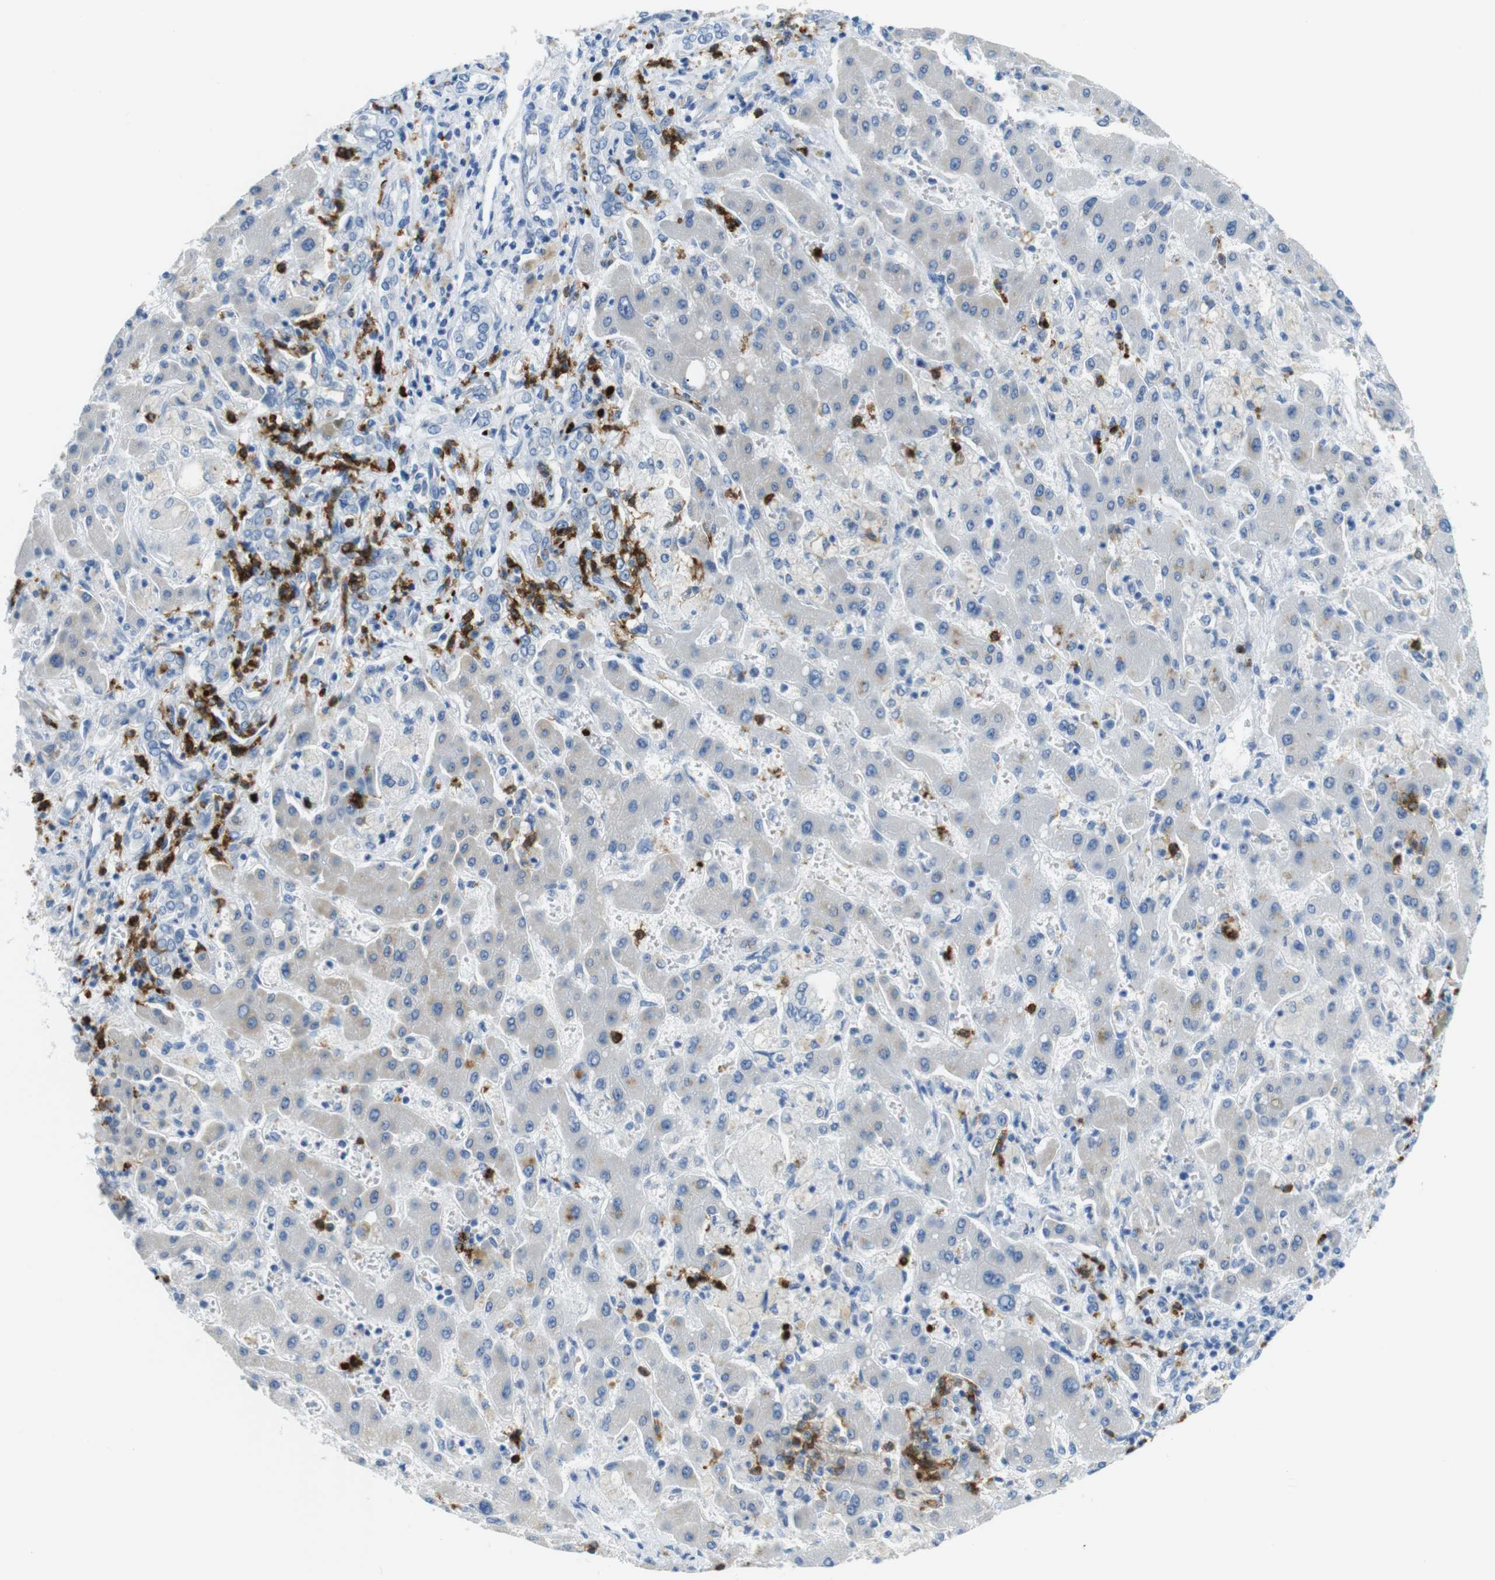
{"staining": {"intensity": "negative", "quantity": "none", "location": "none"}, "tissue": "liver cancer", "cell_type": "Tumor cells", "image_type": "cancer", "snomed": [{"axis": "morphology", "description": "Cholangiocarcinoma"}, {"axis": "topography", "description": "Liver"}], "caption": "This is an IHC image of cholangiocarcinoma (liver). There is no expression in tumor cells.", "gene": "MCEMP1", "patient": {"sex": "male", "age": 50}}